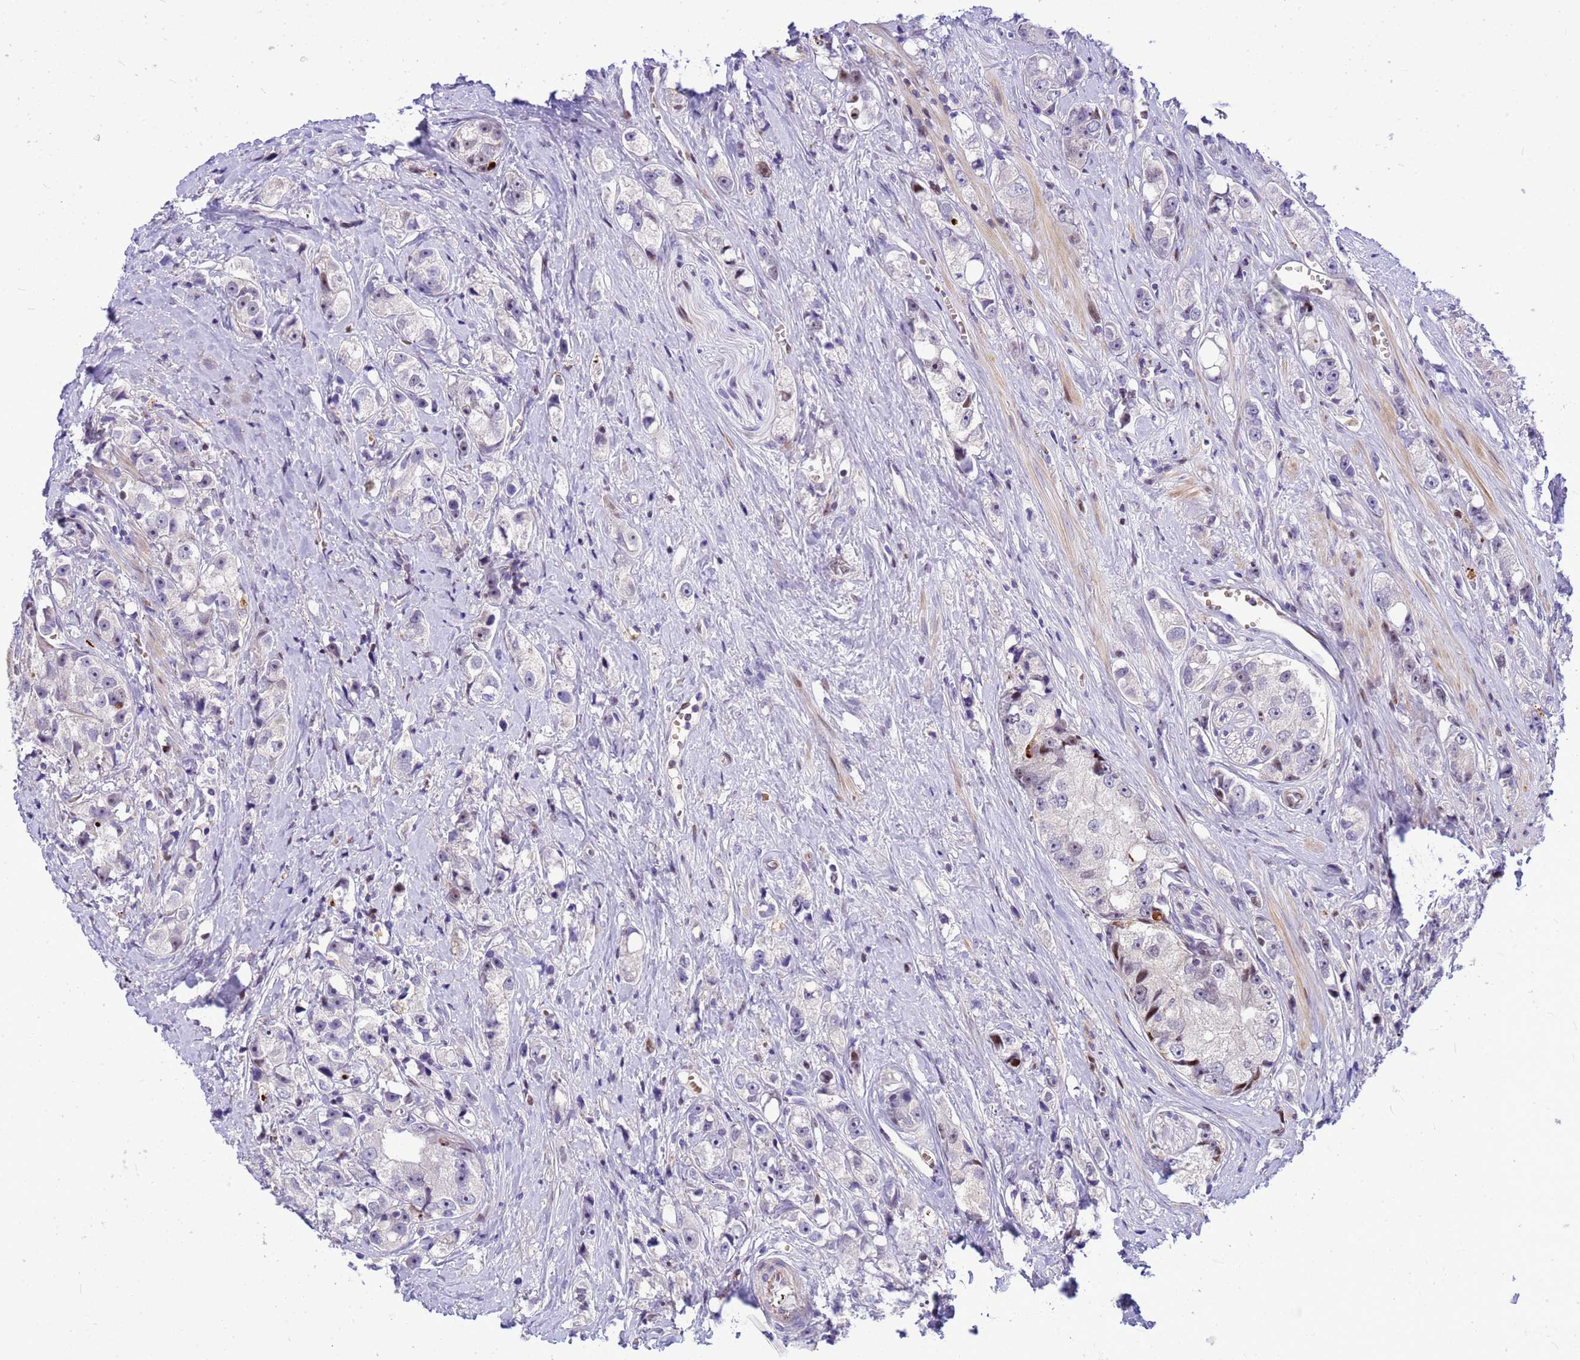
{"staining": {"intensity": "negative", "quantity": "none", "location": "none"}, "tissue": "prostate cancer", "cell_type": "Tumor cells", "image_type": "cancer", "snomed": [{"axis": "morphology", "description": "Adenocarcinoma, High grade"}, {"axis": "topography", "description": "Prostate"}], "caption": "This is a image of immunohistochemistry staining of prostate adenocarcinoma (high-grade), which shows no staining in tumor cells.", "gene": "ADAMTS7", "patient": {"sex": "male", "age": 74}}